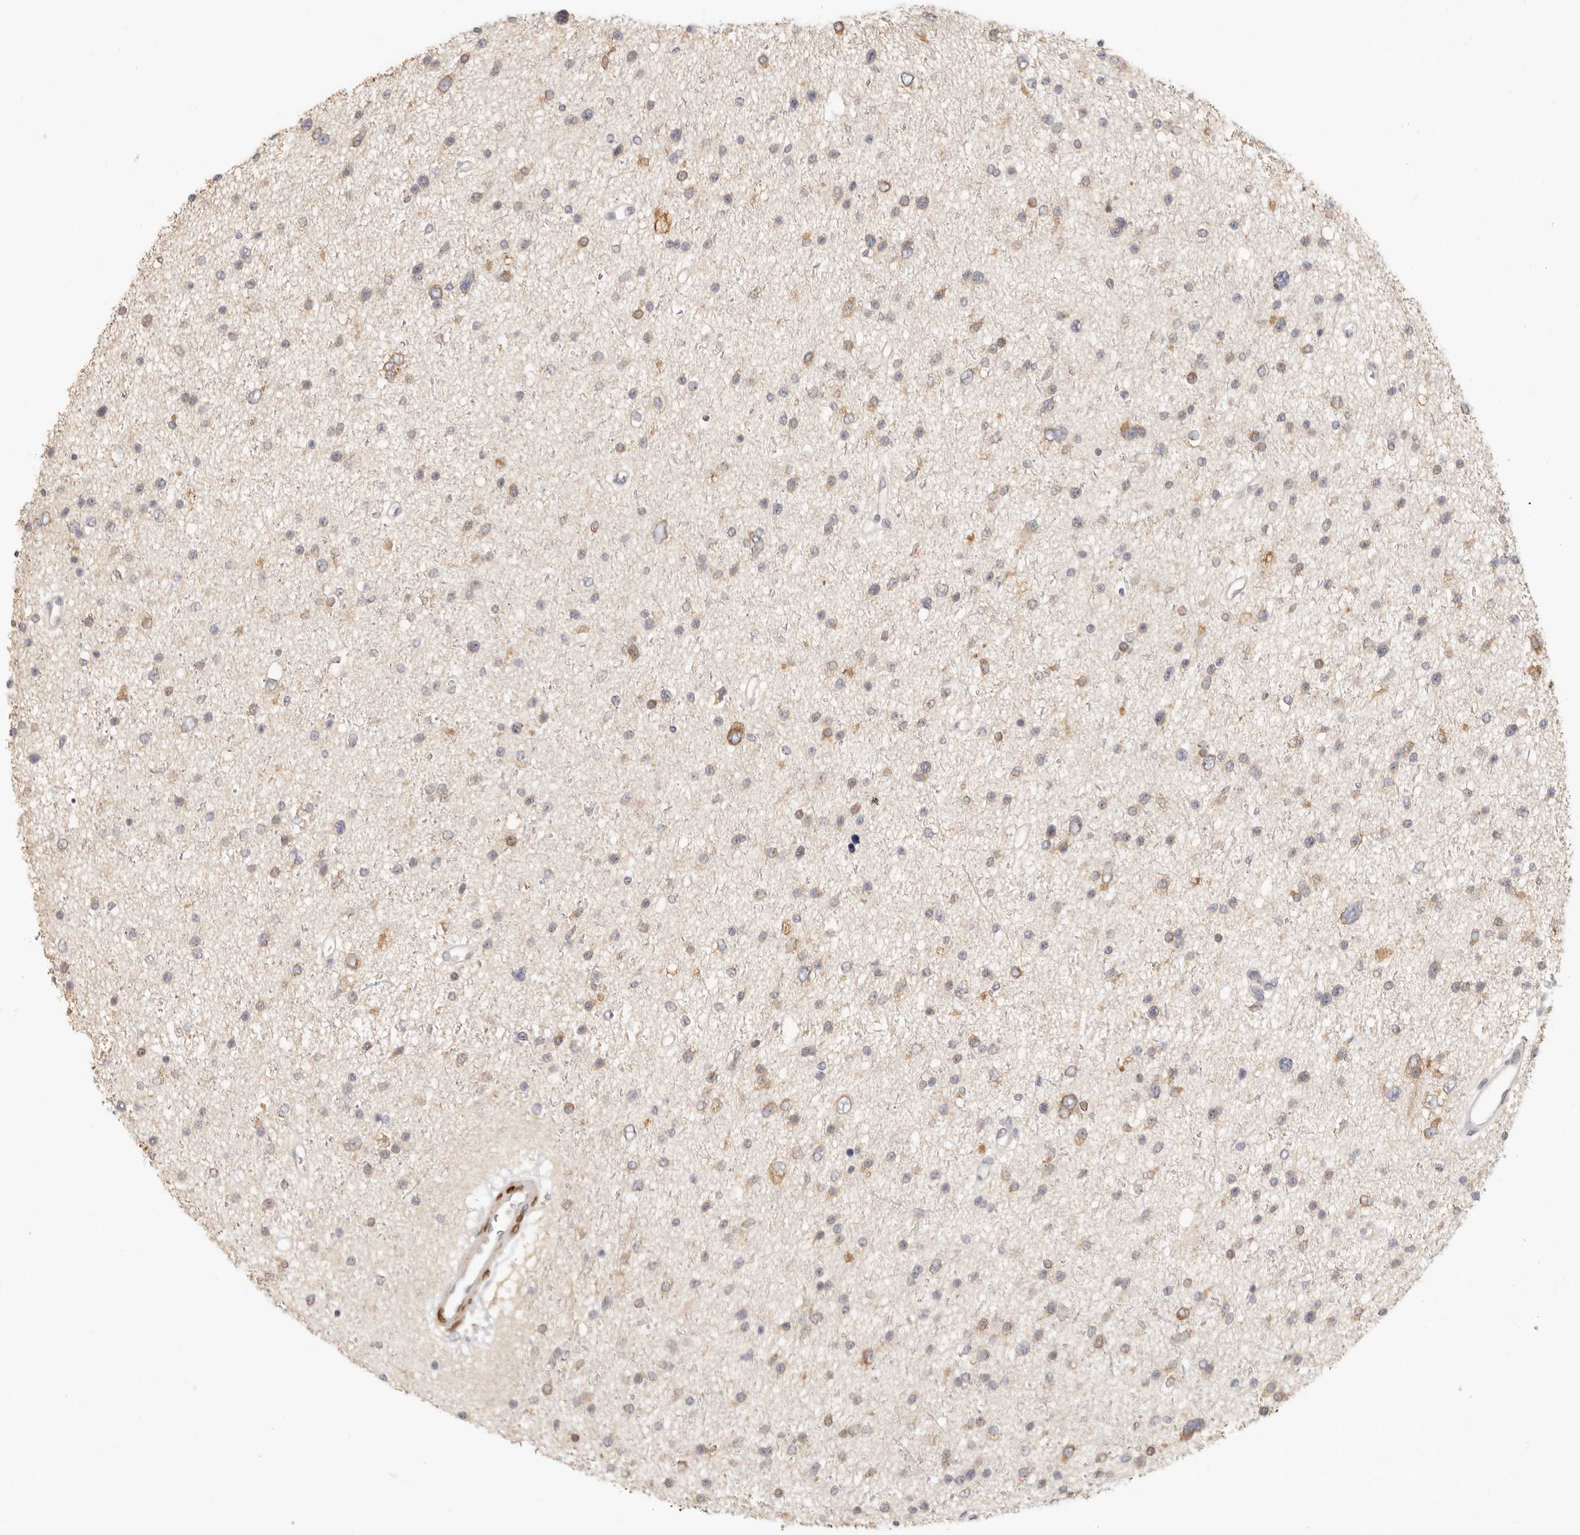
{"staining": {"intensity": "moderate", "quantity": "<25%", "location": "cytoplasmic/membranous"}, "tissue": "glioma", "cell_type": "Tumor cells", "image_type": "cancer", "snomed": [{"axis": "morphology", "description": "Glioma, malignant, Low grade"}, {"axis": "topography", "description": "Brain"}], "caption": "Tumor cells exhibit low levels of moderate cytoplasmic/membranous positivity in about <25% of cells in human malignant glioma (low-grade). (DAB (3,3'-diaminobenzidine) IHC with brightfield microscopy, high magnification).", "gene": "PABPC4", "patient": {"sex": "female", "age": 37}}